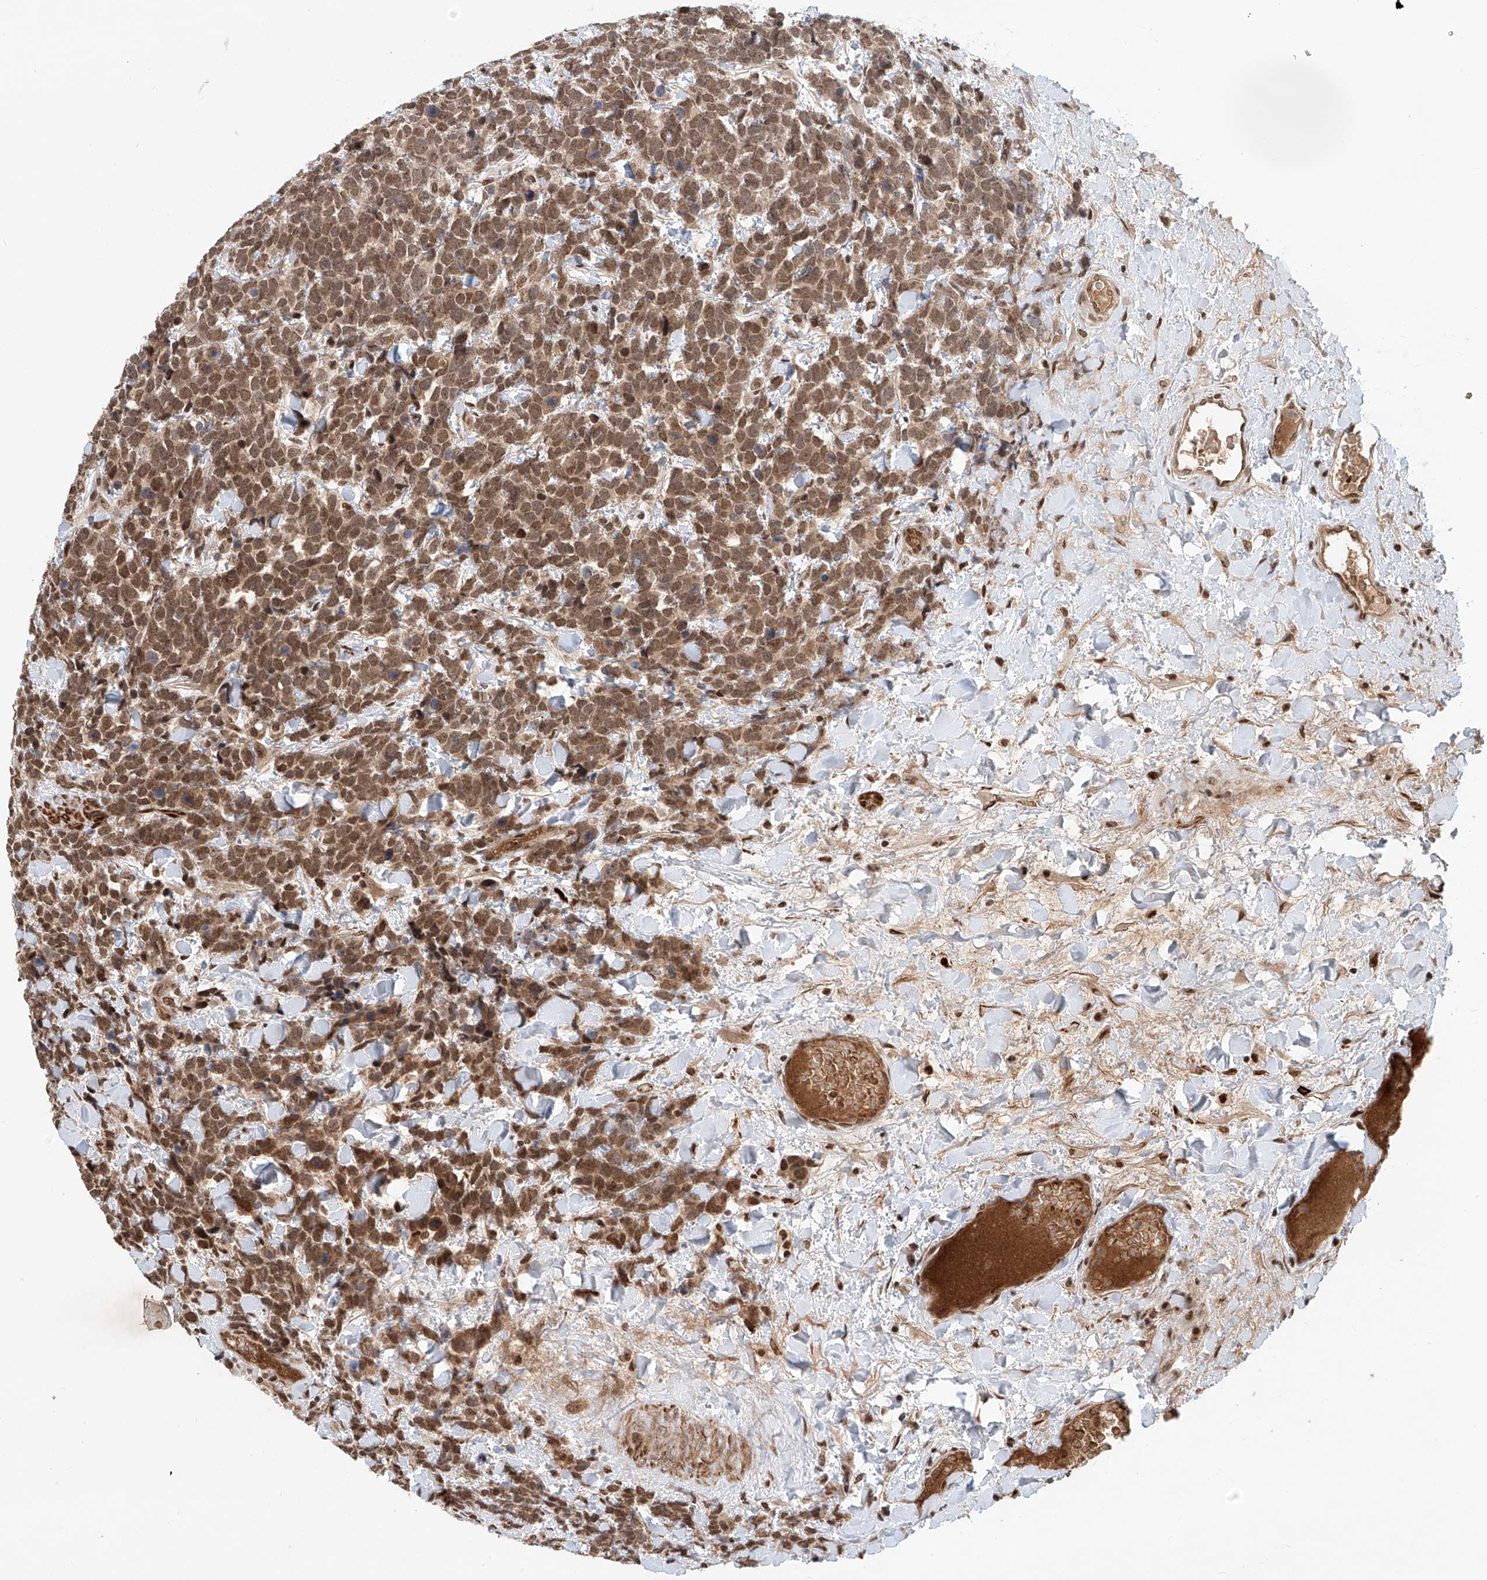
{"staining": {"intensity": "strong", "quantity": ">75%", "location": "cytoplasmic/membranous,nuclear"}, "tissue": "urothelial cancer", "cell_type": "Tumor cells", "image_type": "cancer", "snomed": [{"axis": "morphology", "description": "Urothelial carcinoma, High grade"}, {"axis": "topography", "description": "Urinary bladder"}], "caption": "Immunohistochemistry histopathology image of urothelial carcinoma (high-grade) stained for a protein (brown), which demonstrates high levels of strong cytoplasmic/membranous and nuclear staining in approximately >75% of tumor cells.", "gene": "ZNF470", "patient": {"sex": "female", "age": 82}}